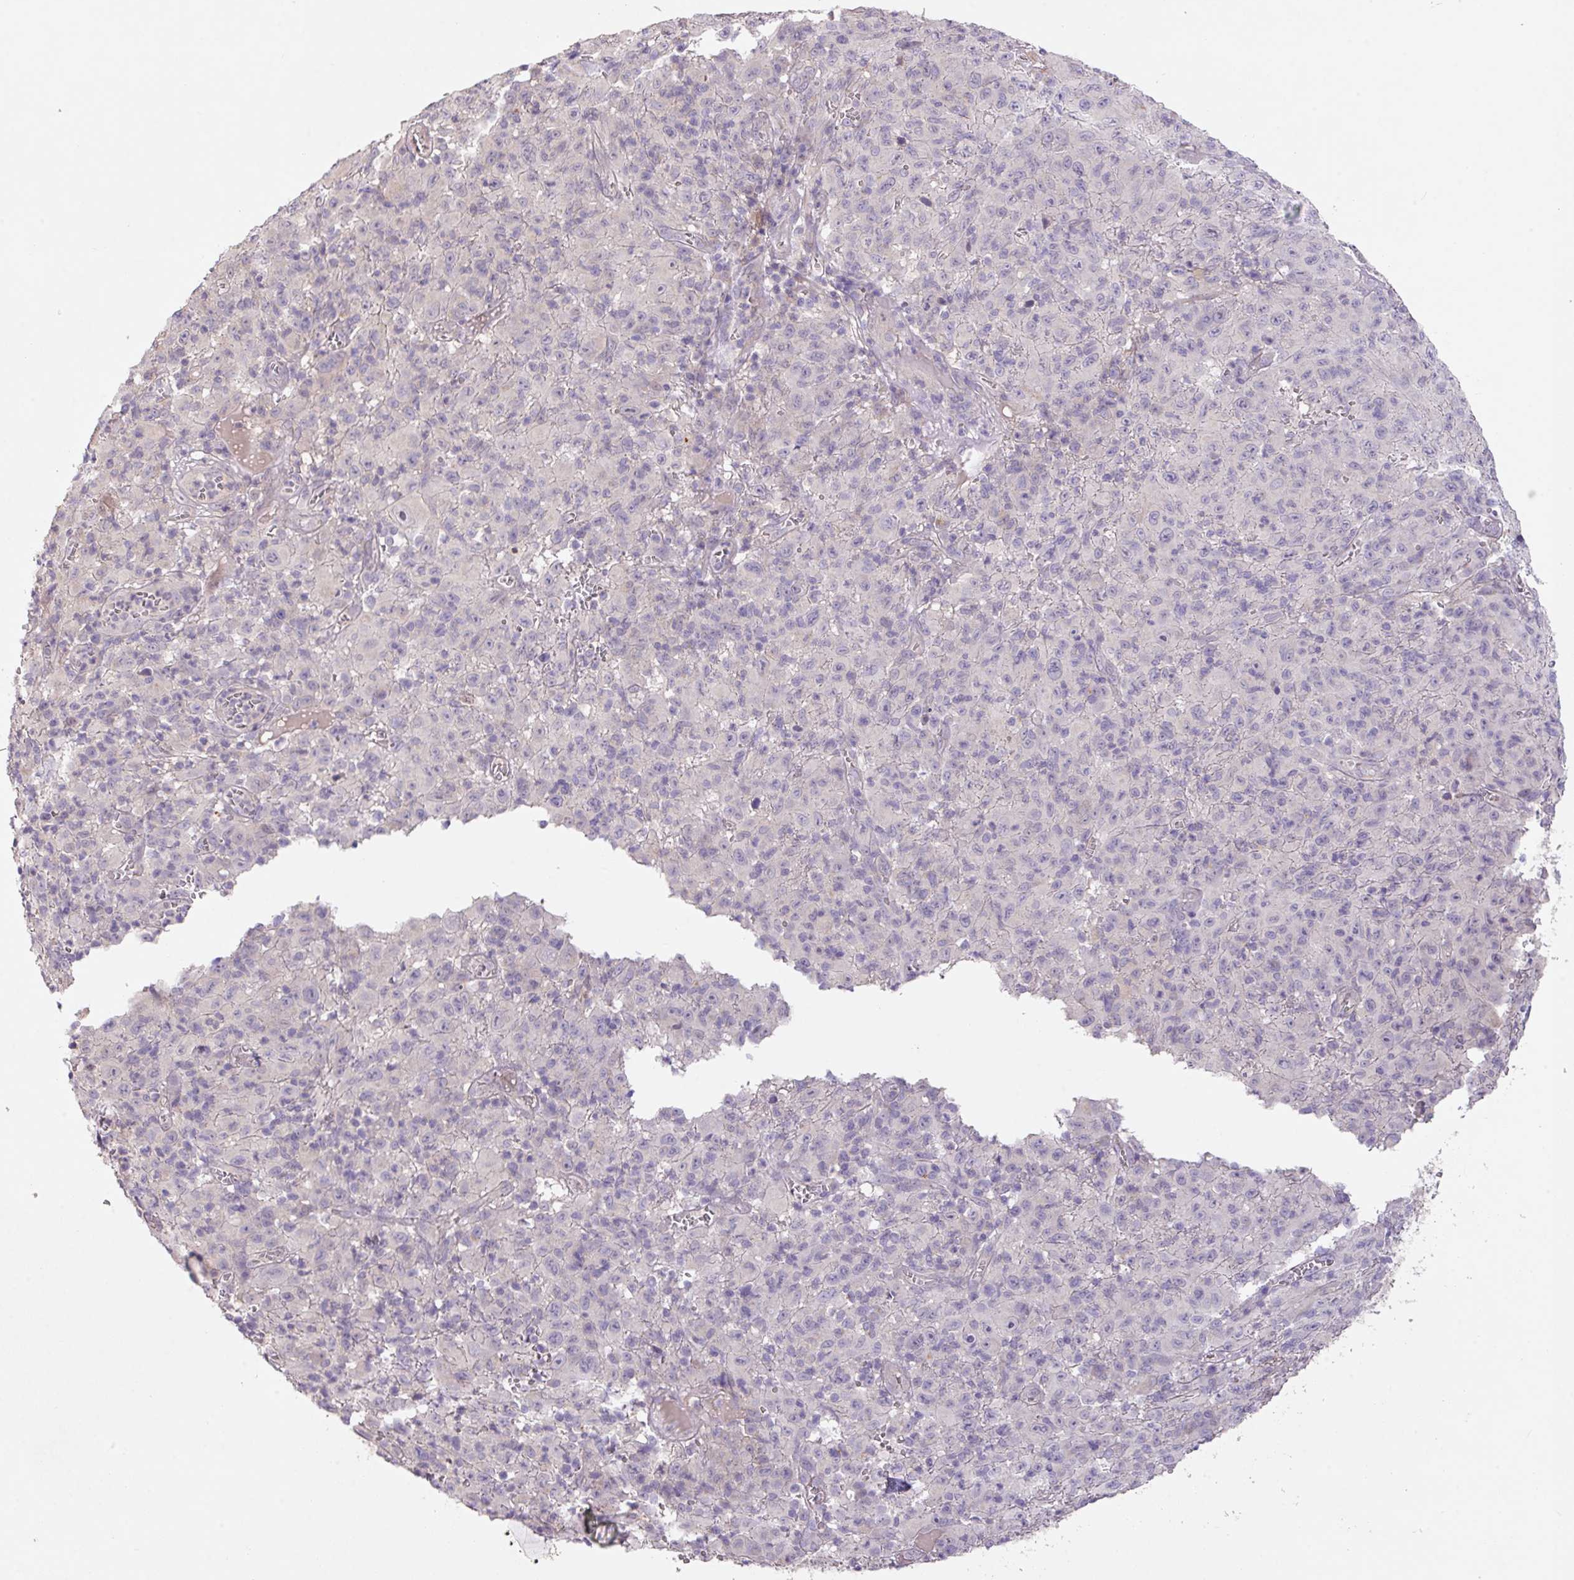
{"staining": {"intensity": "negative", "quantity": "none", "location": "none"}, "tissue": "melanoma", "cell_type": "Tumor cells", "image_type": "cancer", "snomed": [{"axis": "morphology", "description": "Malignant melanoma, NOS"}, {"axis": "topography", "description": "Skin"}], "caption": "Immunohistochemistry (IHC) histopathology image of neoplastic tissue: human melanoma stained with DAB shows no significant protein expression in tumor cells.", "gene": "PRADC1", "patient": {"sex": "male", "age": 46}}